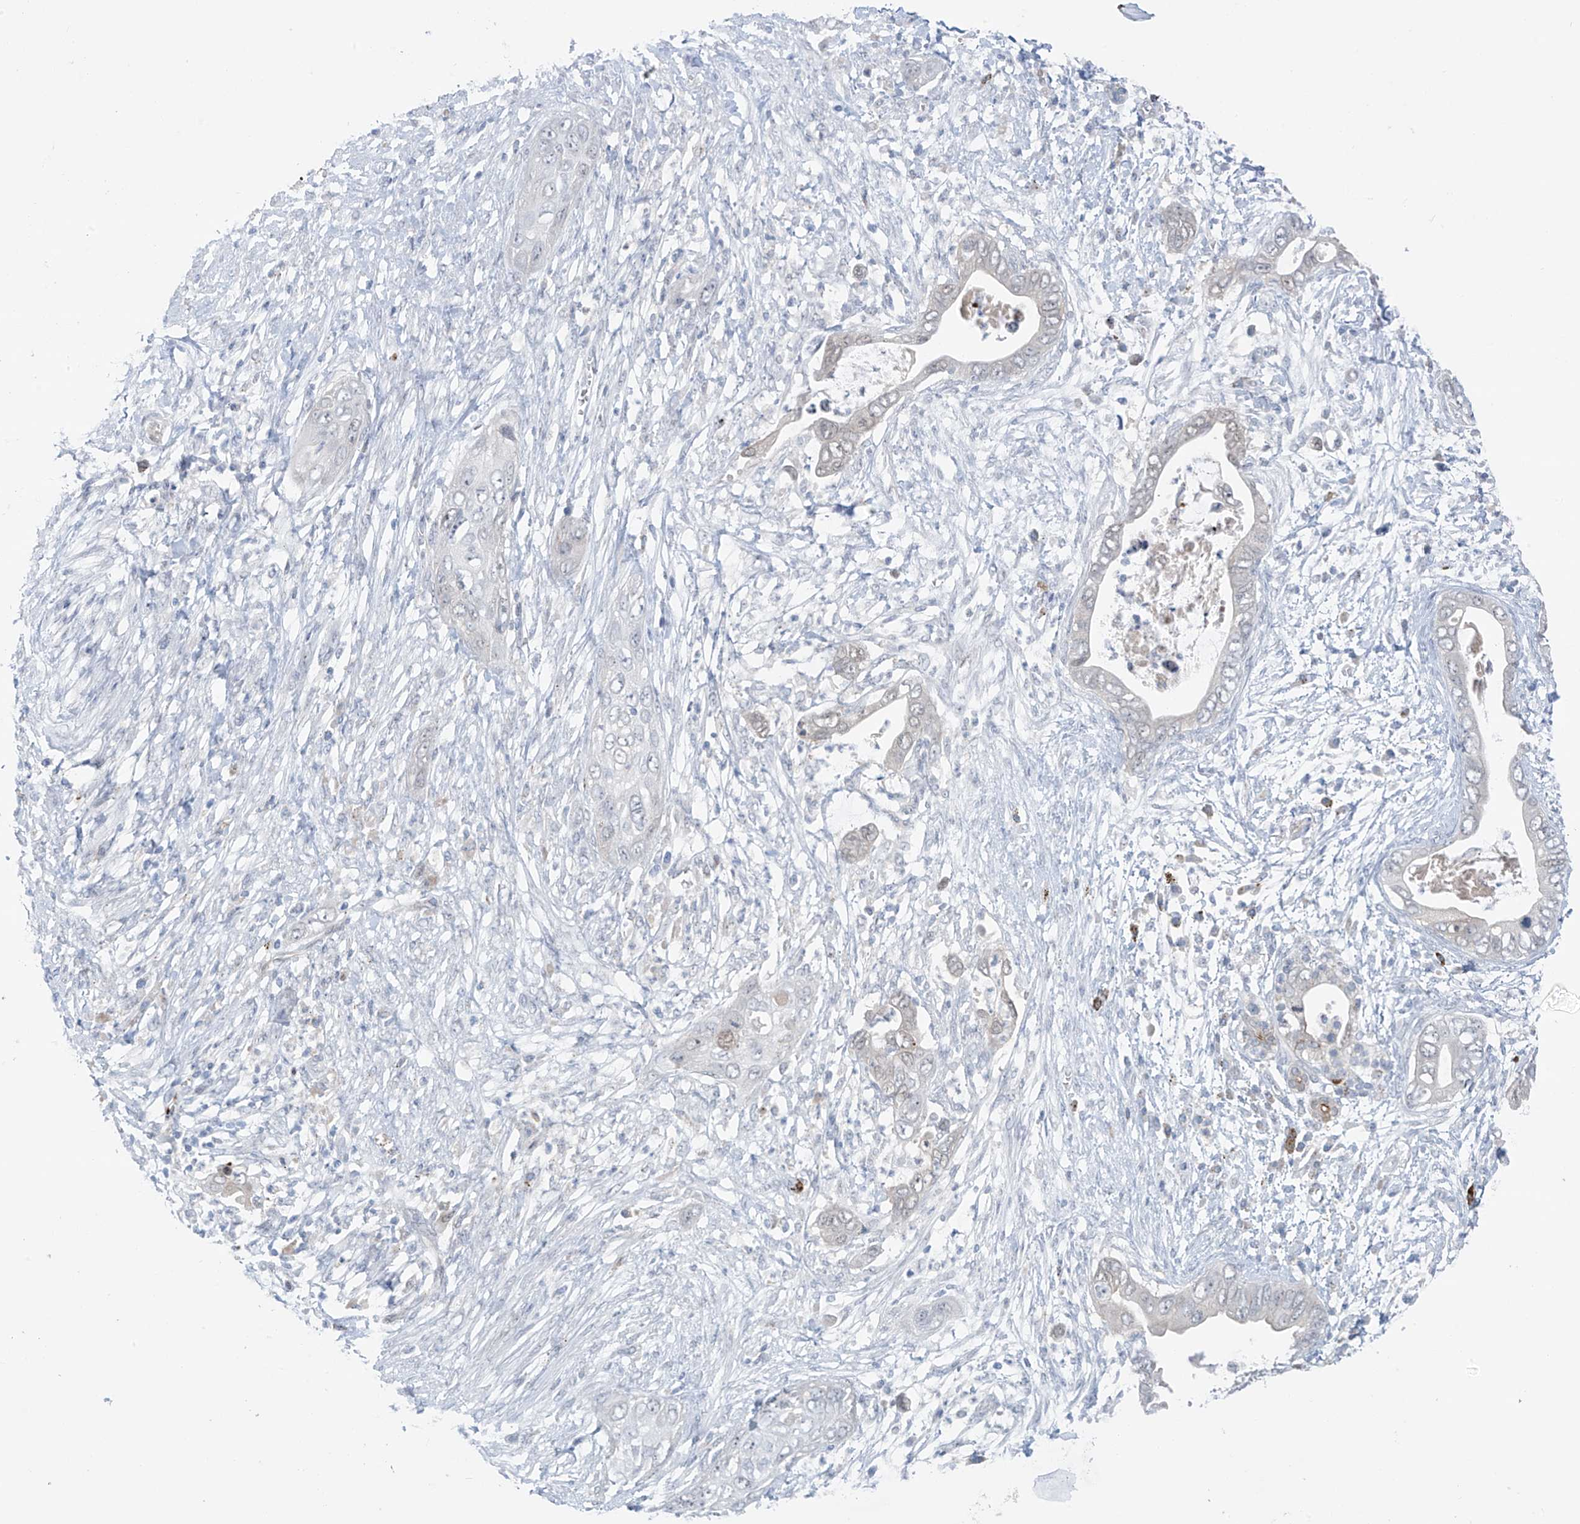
{"staining": {"intensity": "negative", "quantity": "none", "location": "none"}, "tissue": "pancreatic cancer", "cell_type": "Tumor cells", "image_type": "cancer", "snomed": [{"axis": "morphology", "description": "Adenocarcinoma, NOS"}, {"axis": "topography", "description": "Pancreas"}], "caption": "Immunohistochemistry (IHC) image of human pancreatic adenocarcinoma stained for a protein (brown), which shows no staining in tumor cells.", "gene": "ZNF793", "patient": {"sex": "male", "age": 75}}